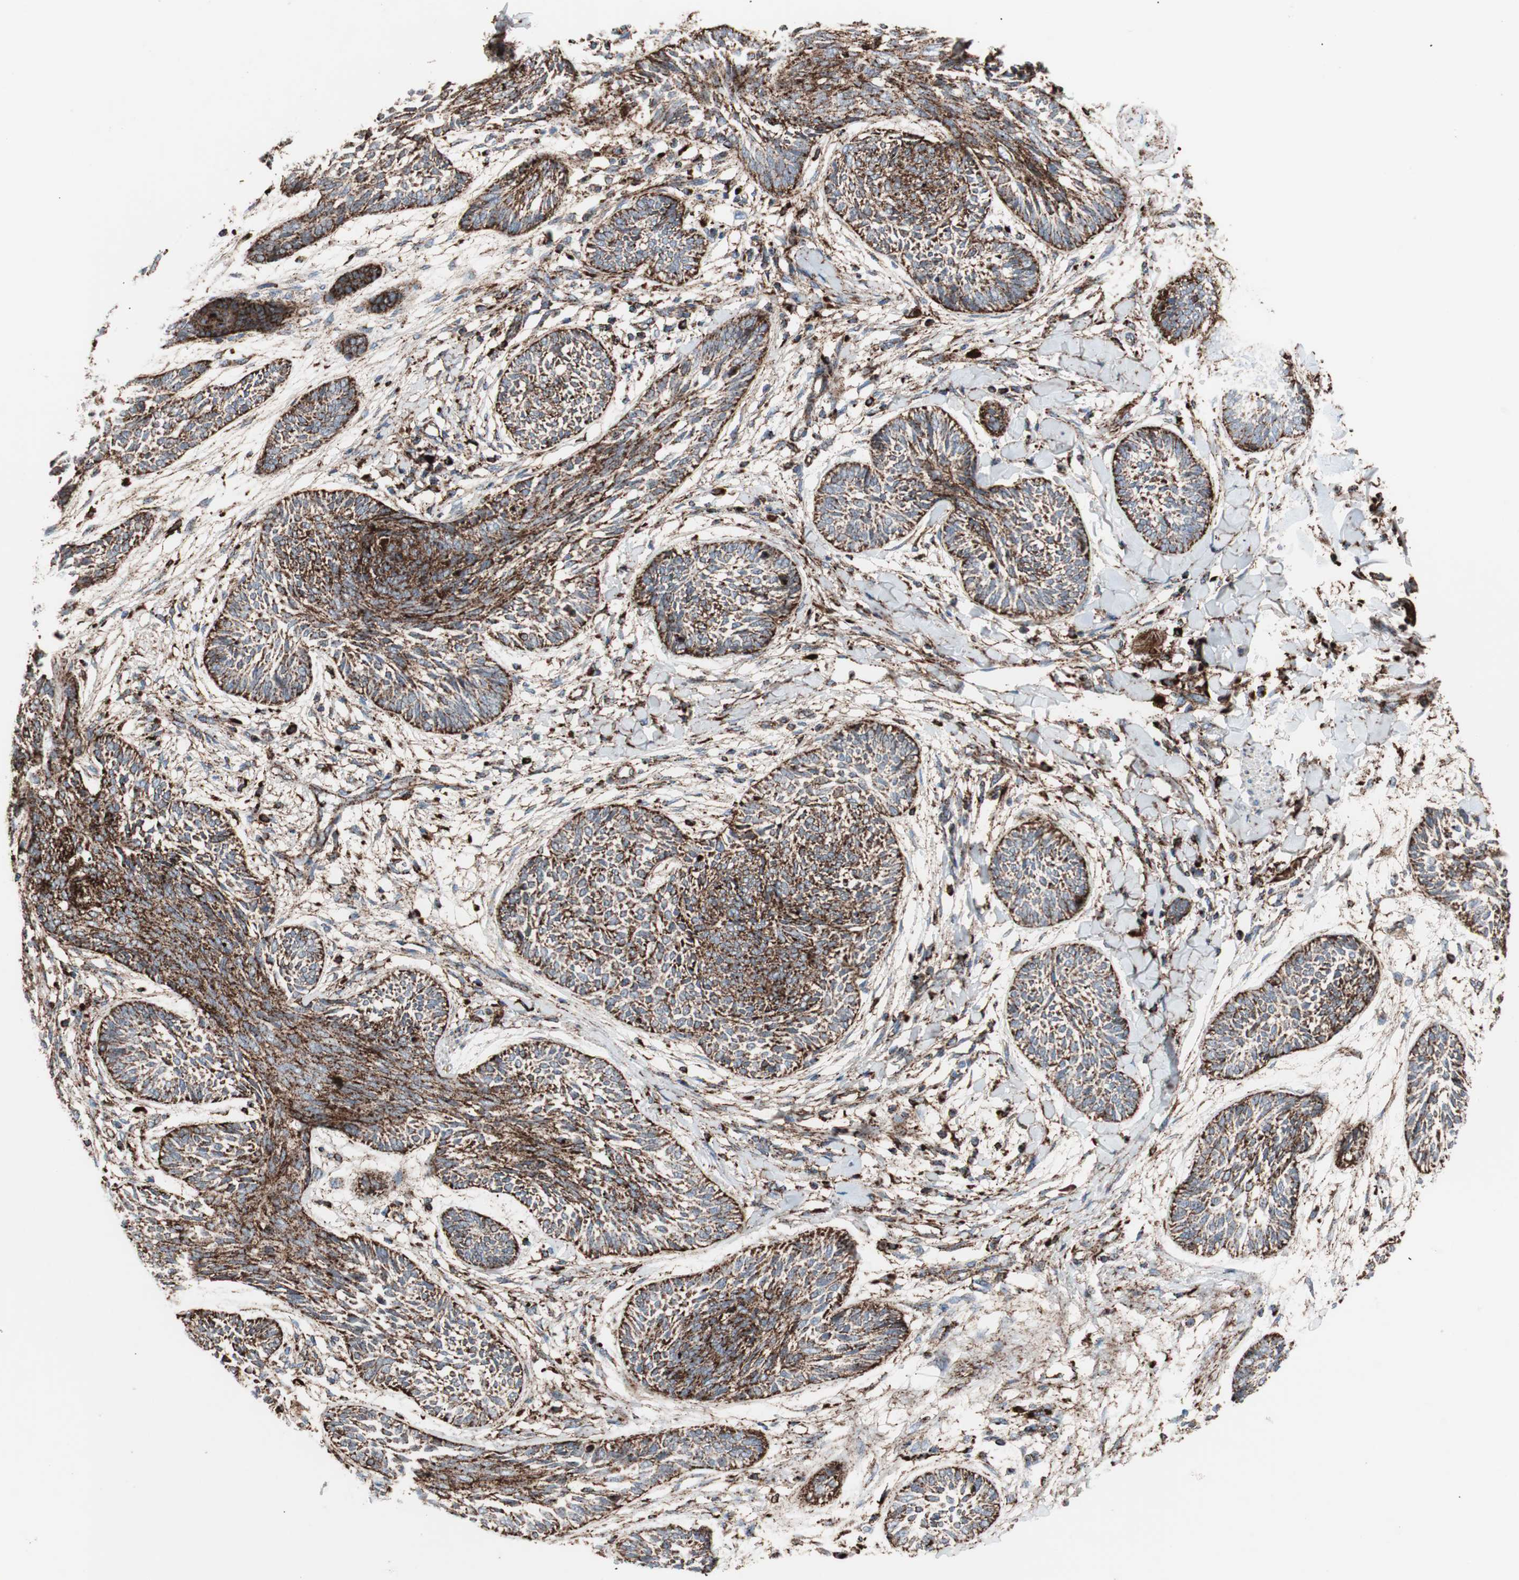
{"staining": {"intensity": "strong", "quantity": ">75%", "location": "cytoplasmic/membranous"}, "tissue": "skin cancer", "cell_type": "Tumor cells", "image_type": "cancer", "snomed": [{"axis": "morphology", "description": "Papilloma, NOS"}, {"axis": "morphology", "description": "Basal cell carcinoma"}, {"axis": "topography", "description": "Skin"}], "caption": "A micrograph of human basal cell carcinoma (skin) stained for a protein shows strong cytoplasmic/membranous brown staining in tumor cells.", "gene": "LAMP1", "patient": {"sex": "male", "age": 87}}